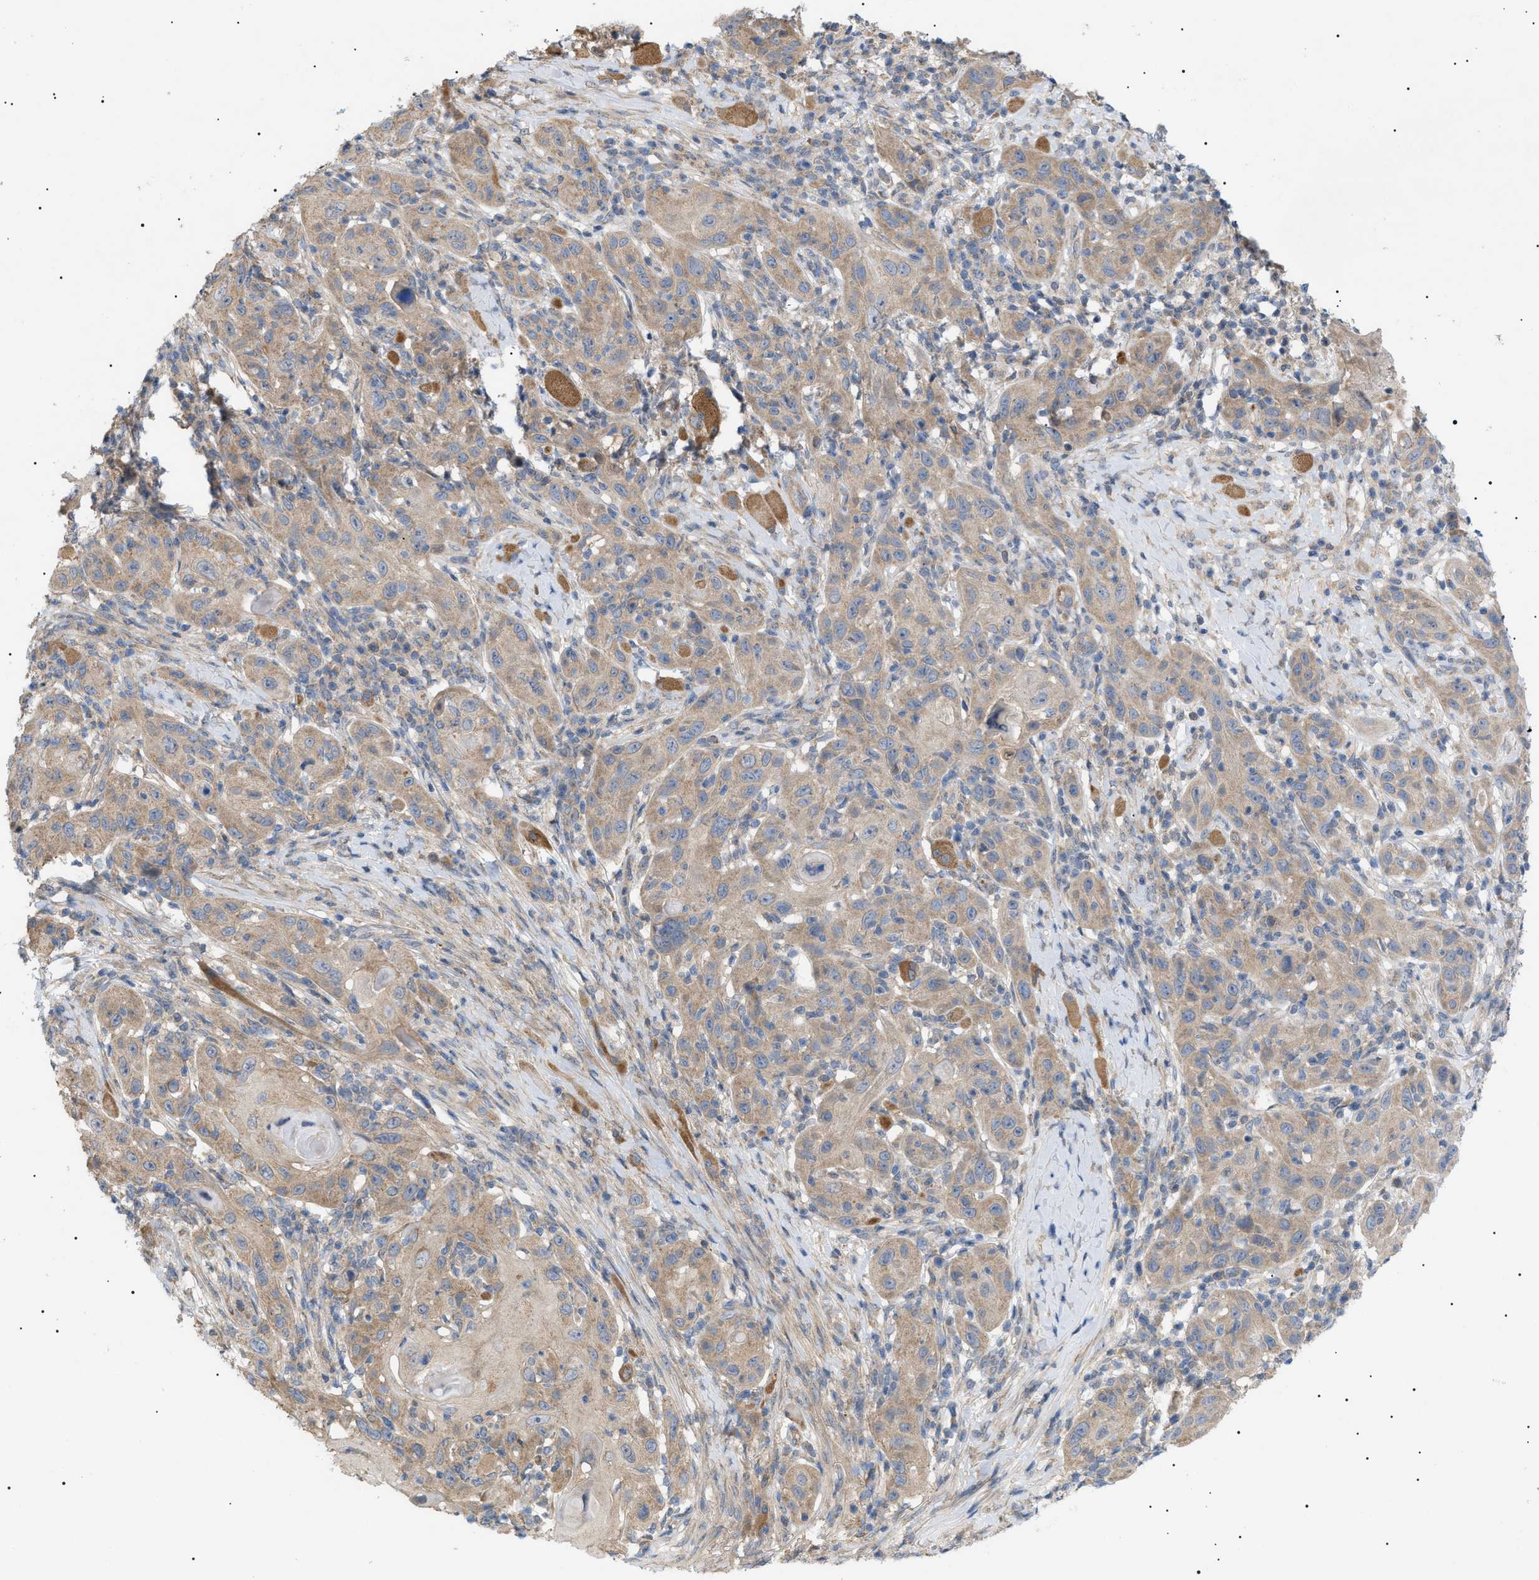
{"staining": {"intensity": "weak", "quantity": "25%-75%", "location": "cytoplasmic/membranous"}, "tissue": "skin cancer", "cell_type": "Tumor cells", "image_type": "cancer", "snomed": [{"axis": "morphology", "description": "Squamous cell carcinoma, NOS"}, {"axis": "topography", "description": "Skin"}], "caption": "Protein staining of skin cancer tissue displays weak cytoplasmic/membranous positivity in about 25%-75% of tumor cells.", "gene": "IRS2", "patient": {"sex": "female", "age": 88}}